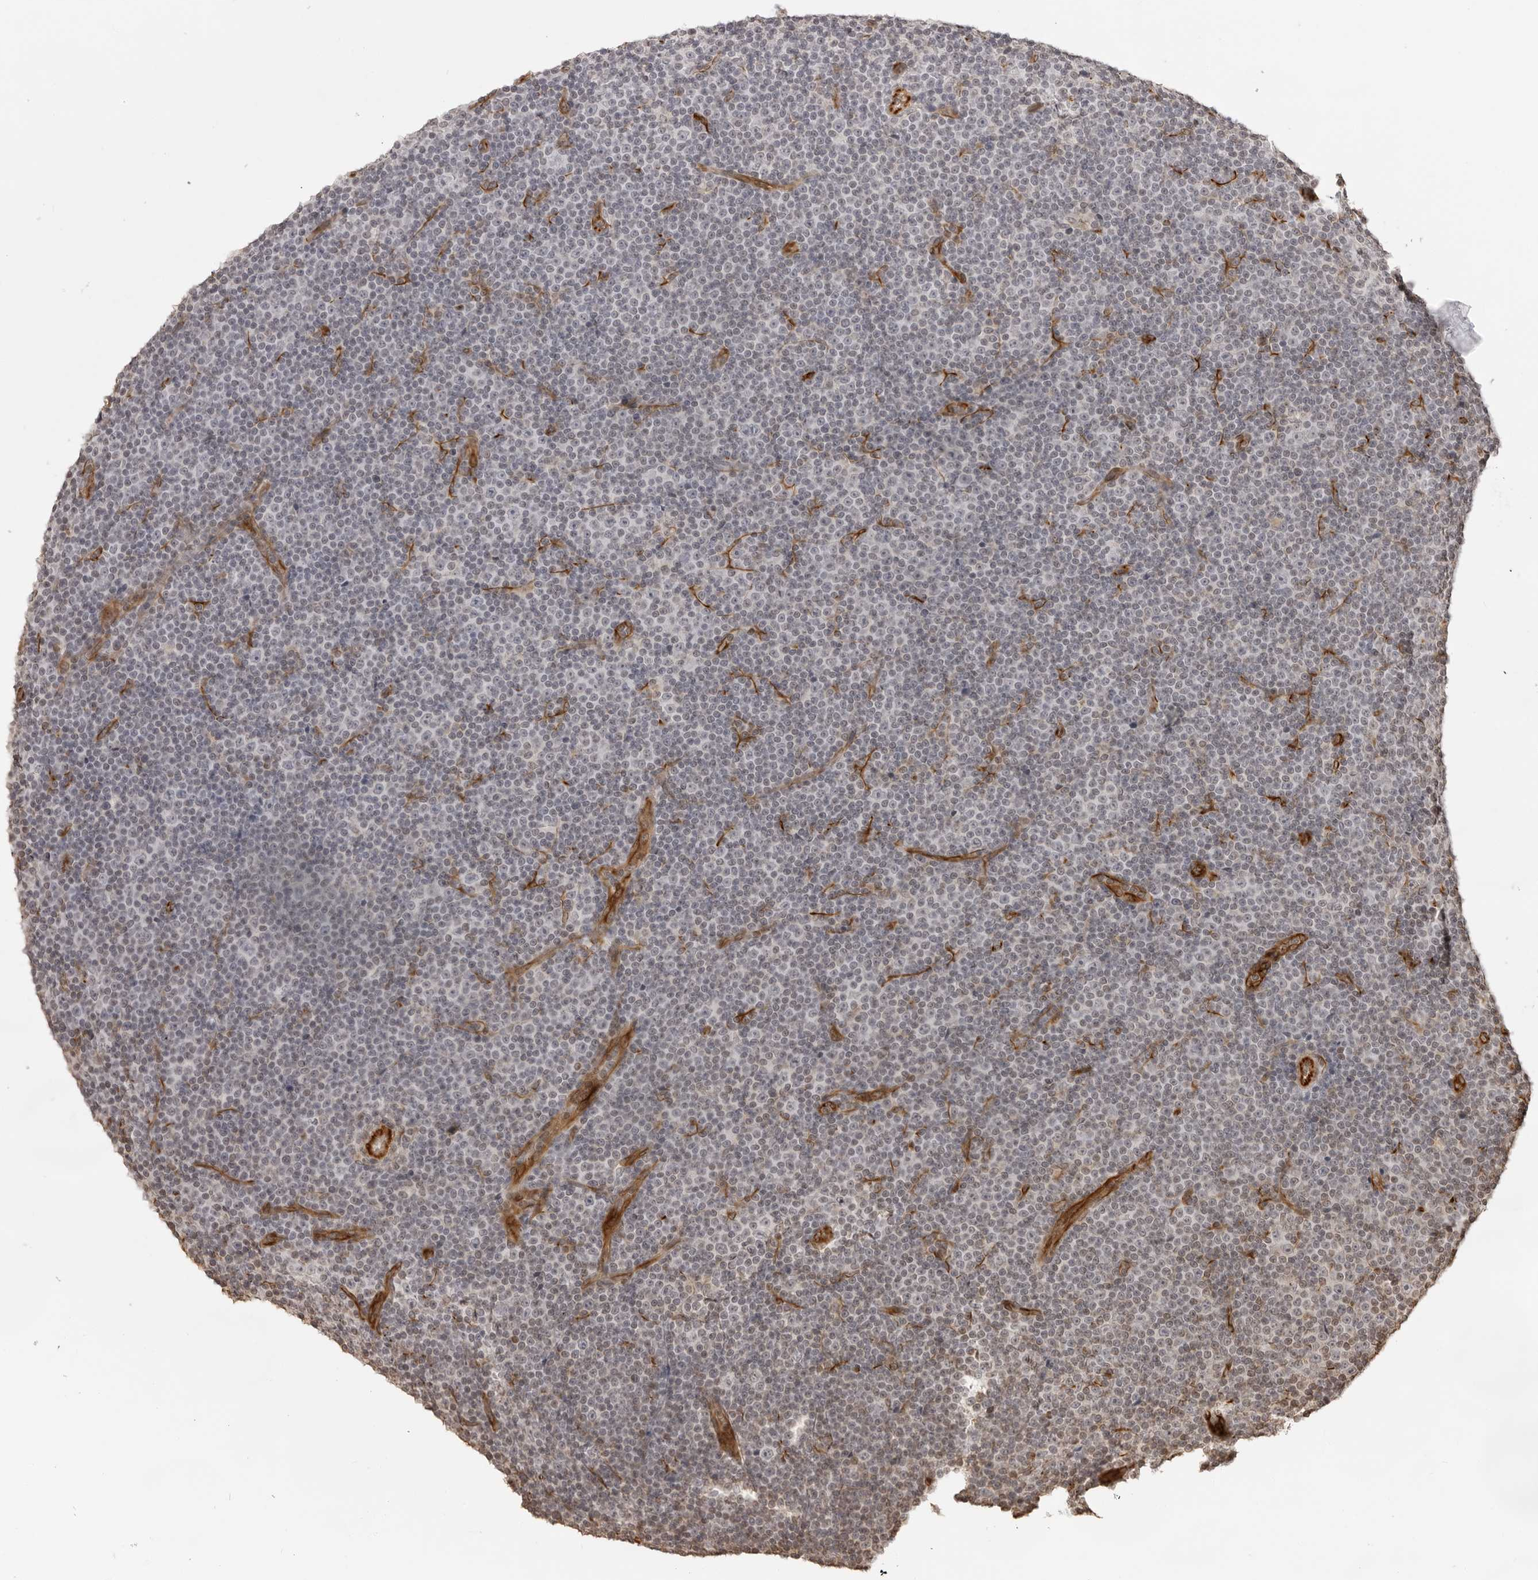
{"staining": {"intensity": "negative", "quantity": "none", "location": "none"}, "tissue": "lymphoma", "cell_type": "Tumor cells", "image_type": "cancer", "snomed": [{"axis": "morphology", "description": "Malignant lymphoma, non-Hodgkin's type, Low grade"}, {"axis": "topography", "description": "Lymph node"}], "caption": "Lymphoma was stained to show a protein in brown. There is no significant positivity in tumor cells.", "gene": "DYNLT5", "patient": {"sex": "female", "age": 67}}